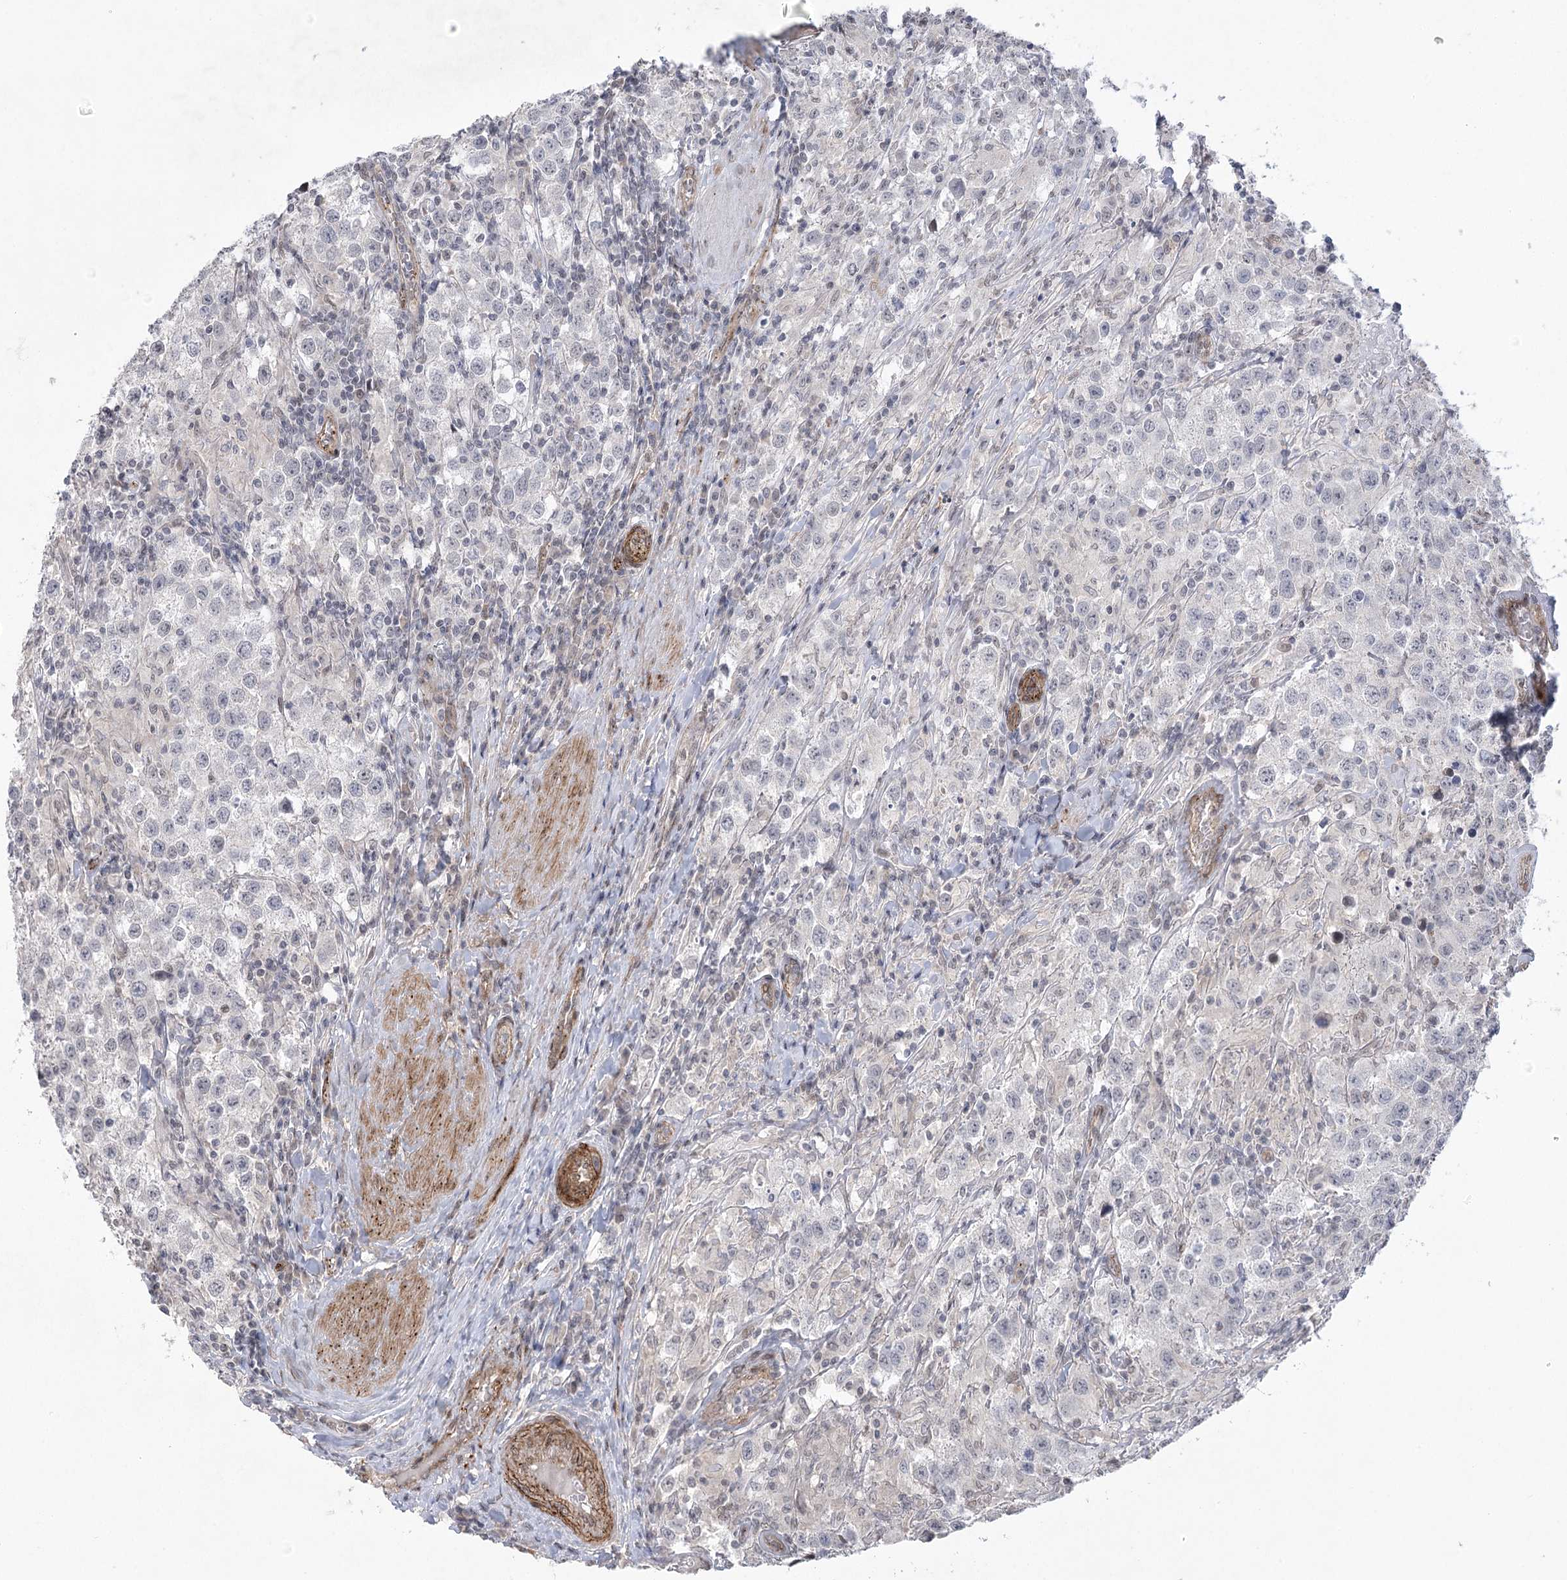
{"staining": {"intensity": "weak", "quantity": "<25%", "location": "nuclear"}, "tissue": "testis cancer", "cell_type": "Tumor cells", "image_type": "cancer", "snomed": [{"axis": "morphology", "description": "Seminoma, NOS"}, {"axis": "morphology", "description": "Carcinoma, Embryonal, NOS"}, {"axis": "topography", "description": "Testis"}], "caption": "The IHC micrograph has no significant staining in tumor cells of testis cancer (seminoma) tissue.", "gene": "AMTN", "patient": {"sex": "male", "age": 43}}